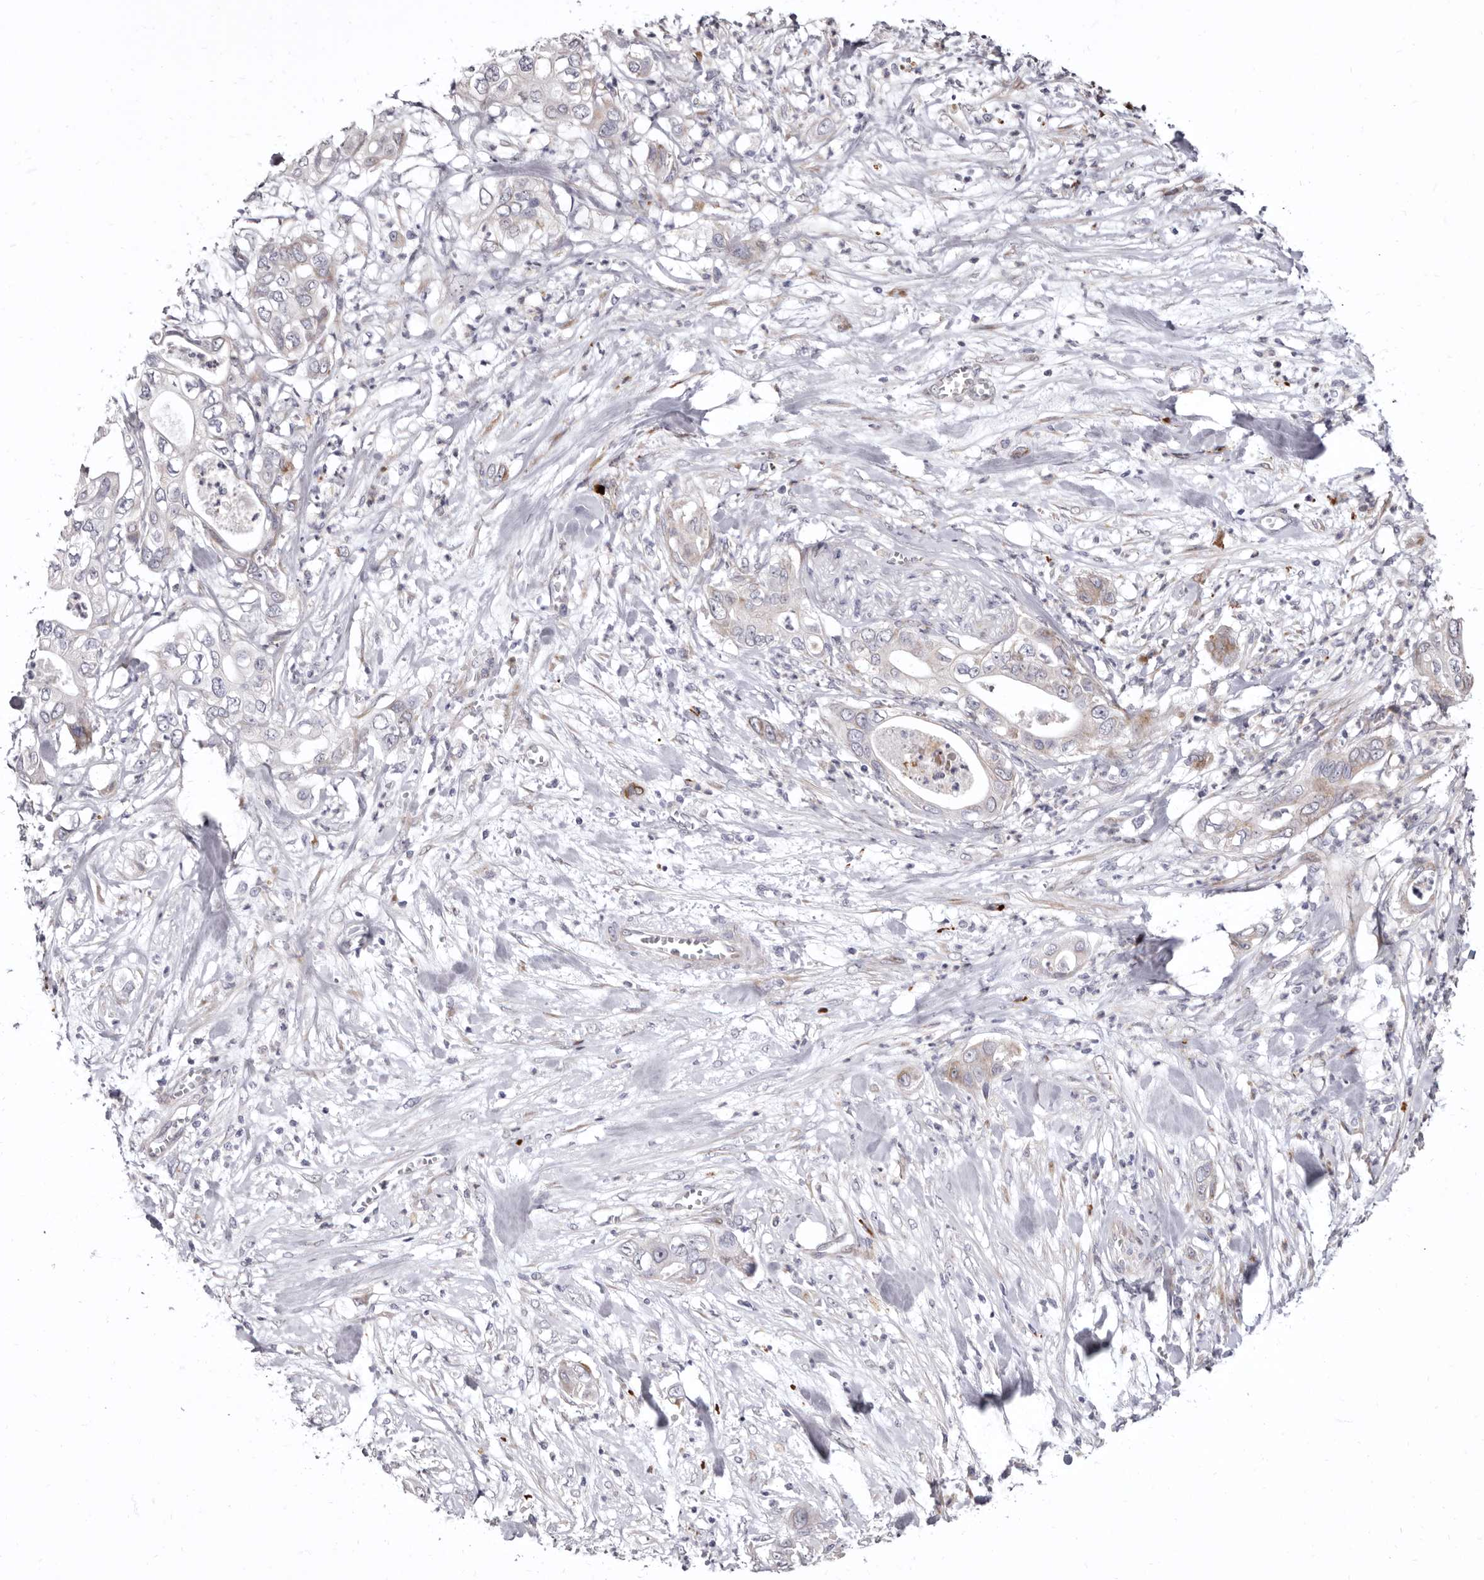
{"staining": {"intensity": "moderate", "quantity": "<25%", "location": "cytoplasmic/membranous"}, "tissue": "pancreatic cancer", "cell_type": "Tumor cells", "image_type": "cancer", "snomed": [{"axis": "morphology", "description": "Adenocarcinoma, NOS"}, {"axis": "topography", "description": "Pancreas"}], "caption": "Moderate cytoplasmic/membranous protein staining is identified in approximately <25% of tumor cells in pancreatic adenocarcinoma.", "gene": "AIDA", "patient": {"sex": "female", "age": 78}}